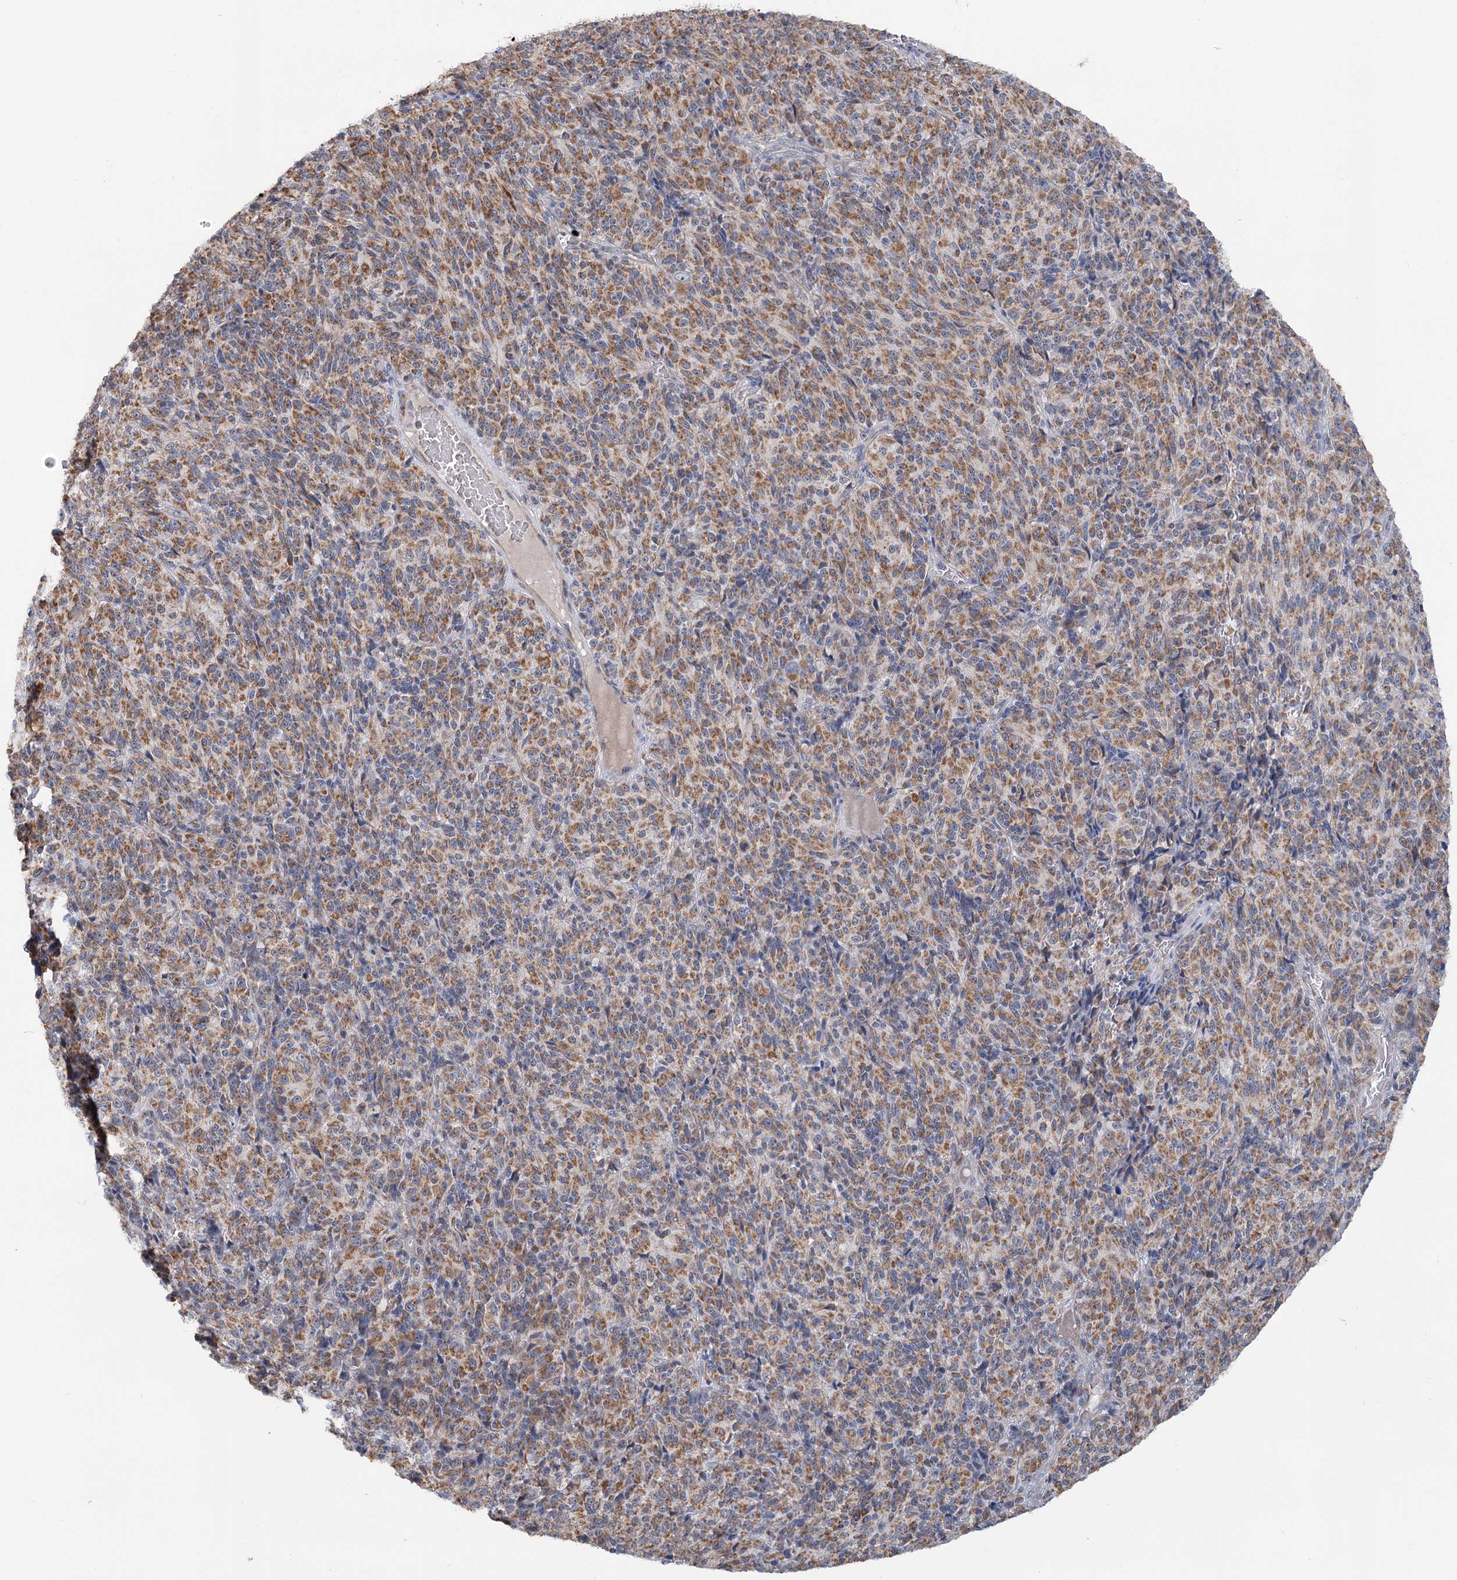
{"staining": {"intensity": "moderate", "quantity": ">75%", "location": "cytoplasmic/membranous"}, "tissue": "melanoma", "cell_type": "Tumor cells", "image_type": "cancer", "snomed": [{"axis": "morphology", "description": "Malignant melanoma, Metastatic site"}, {"axis": "topography", "description": "Brain"}], "caption": "Approximately >75% of tumor cells in human melanoma reveal moderate cytoplasmic/membranous protein staining as visualized by brown immunohistochemical staining.", "gene": "CIB4", "patient": {"sex": "female", "age": 56}}